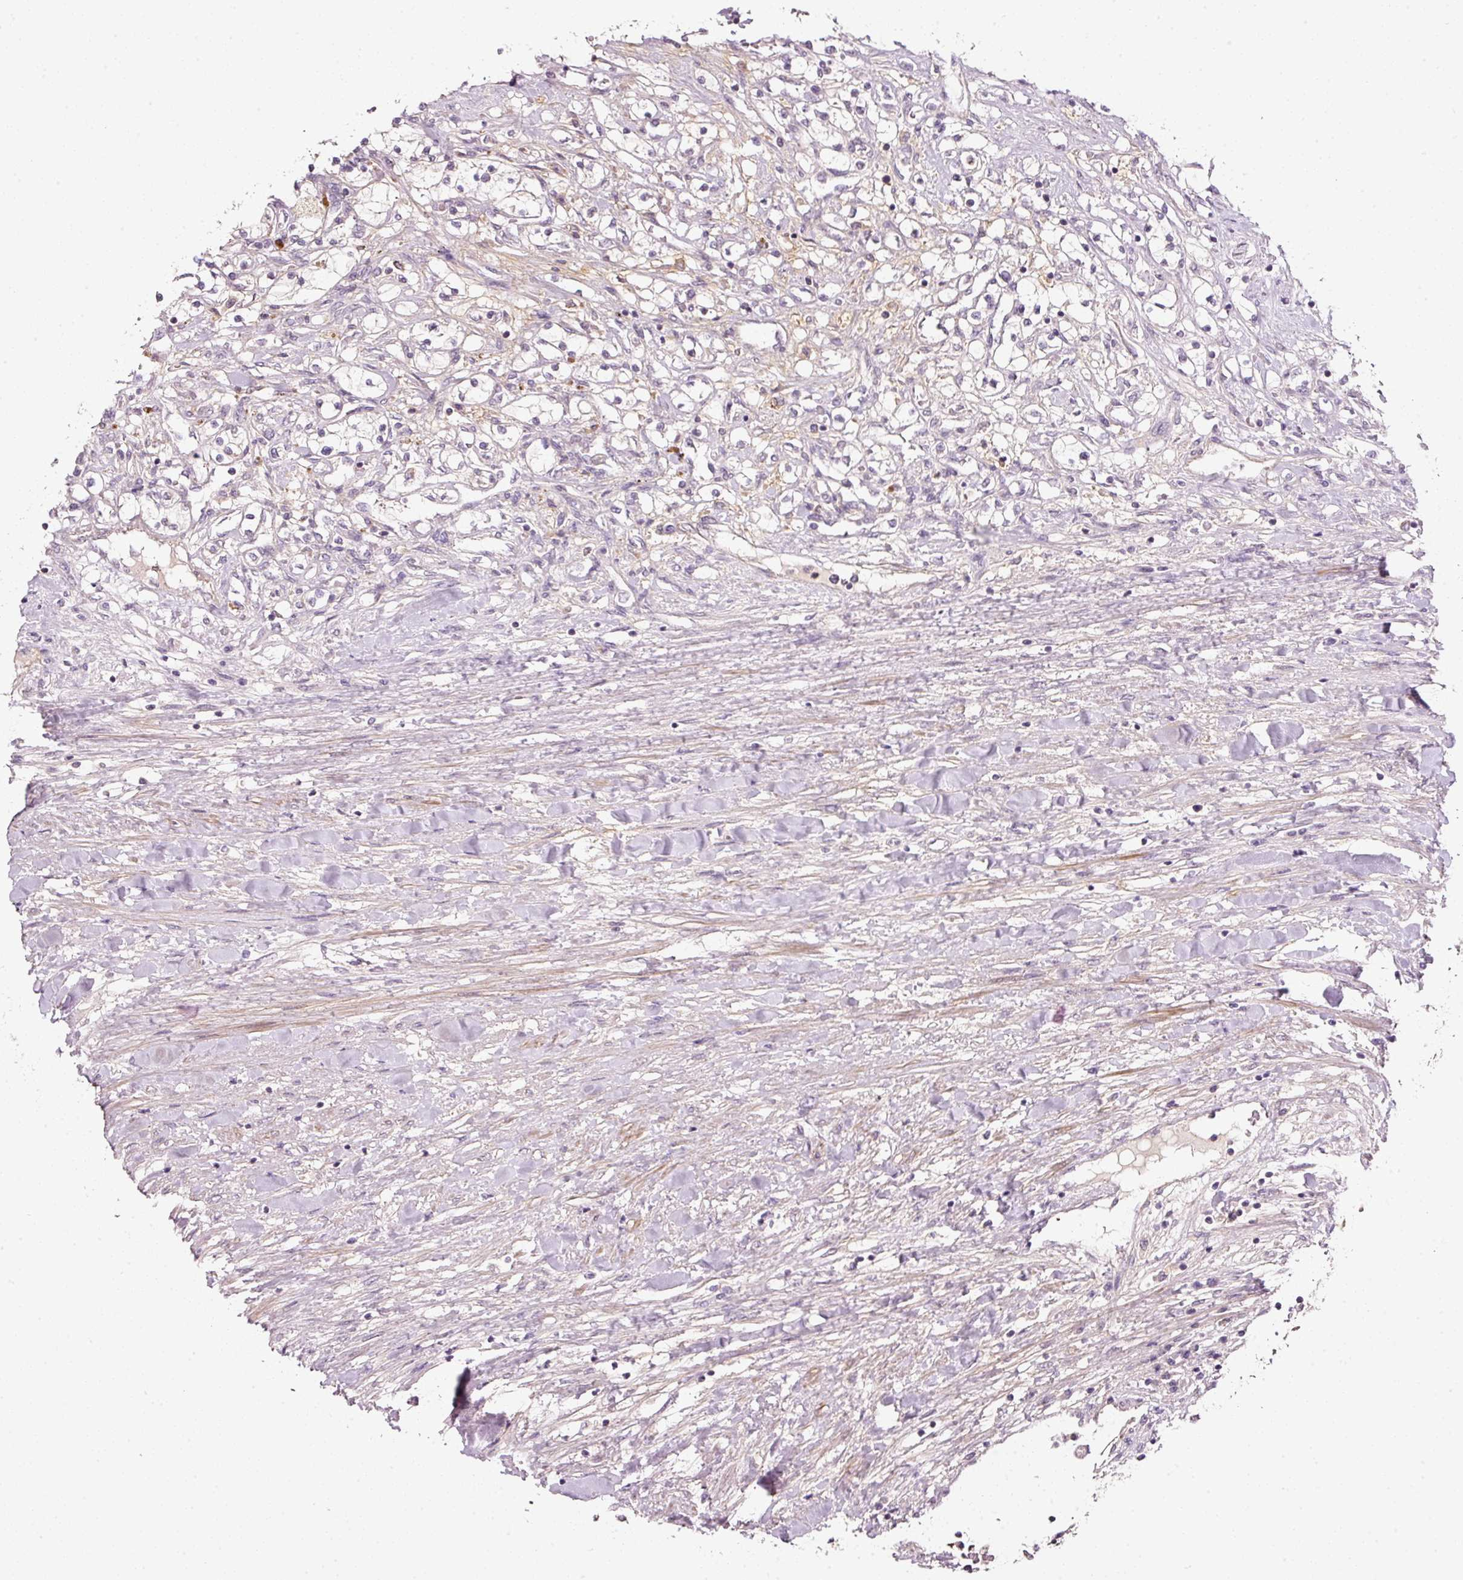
{"staining": {"intensity": "negative", "quantity": "none", "location": "none"}, "tissue": "renal cancer", "cell_type": "Tumor cells", "image_type": "cancer", "snomed": [{"axis": "morphology", "description": "Adenocarcinoma, NOS"}, {"axis": "topography", "description": "Kidney"}], "caption": "The photomicrograph exhibits no staining of tumor cells in renal adenocarcinoma.", "gene": "TIRAP", "patient": {"sex": "male", "age": 68}}